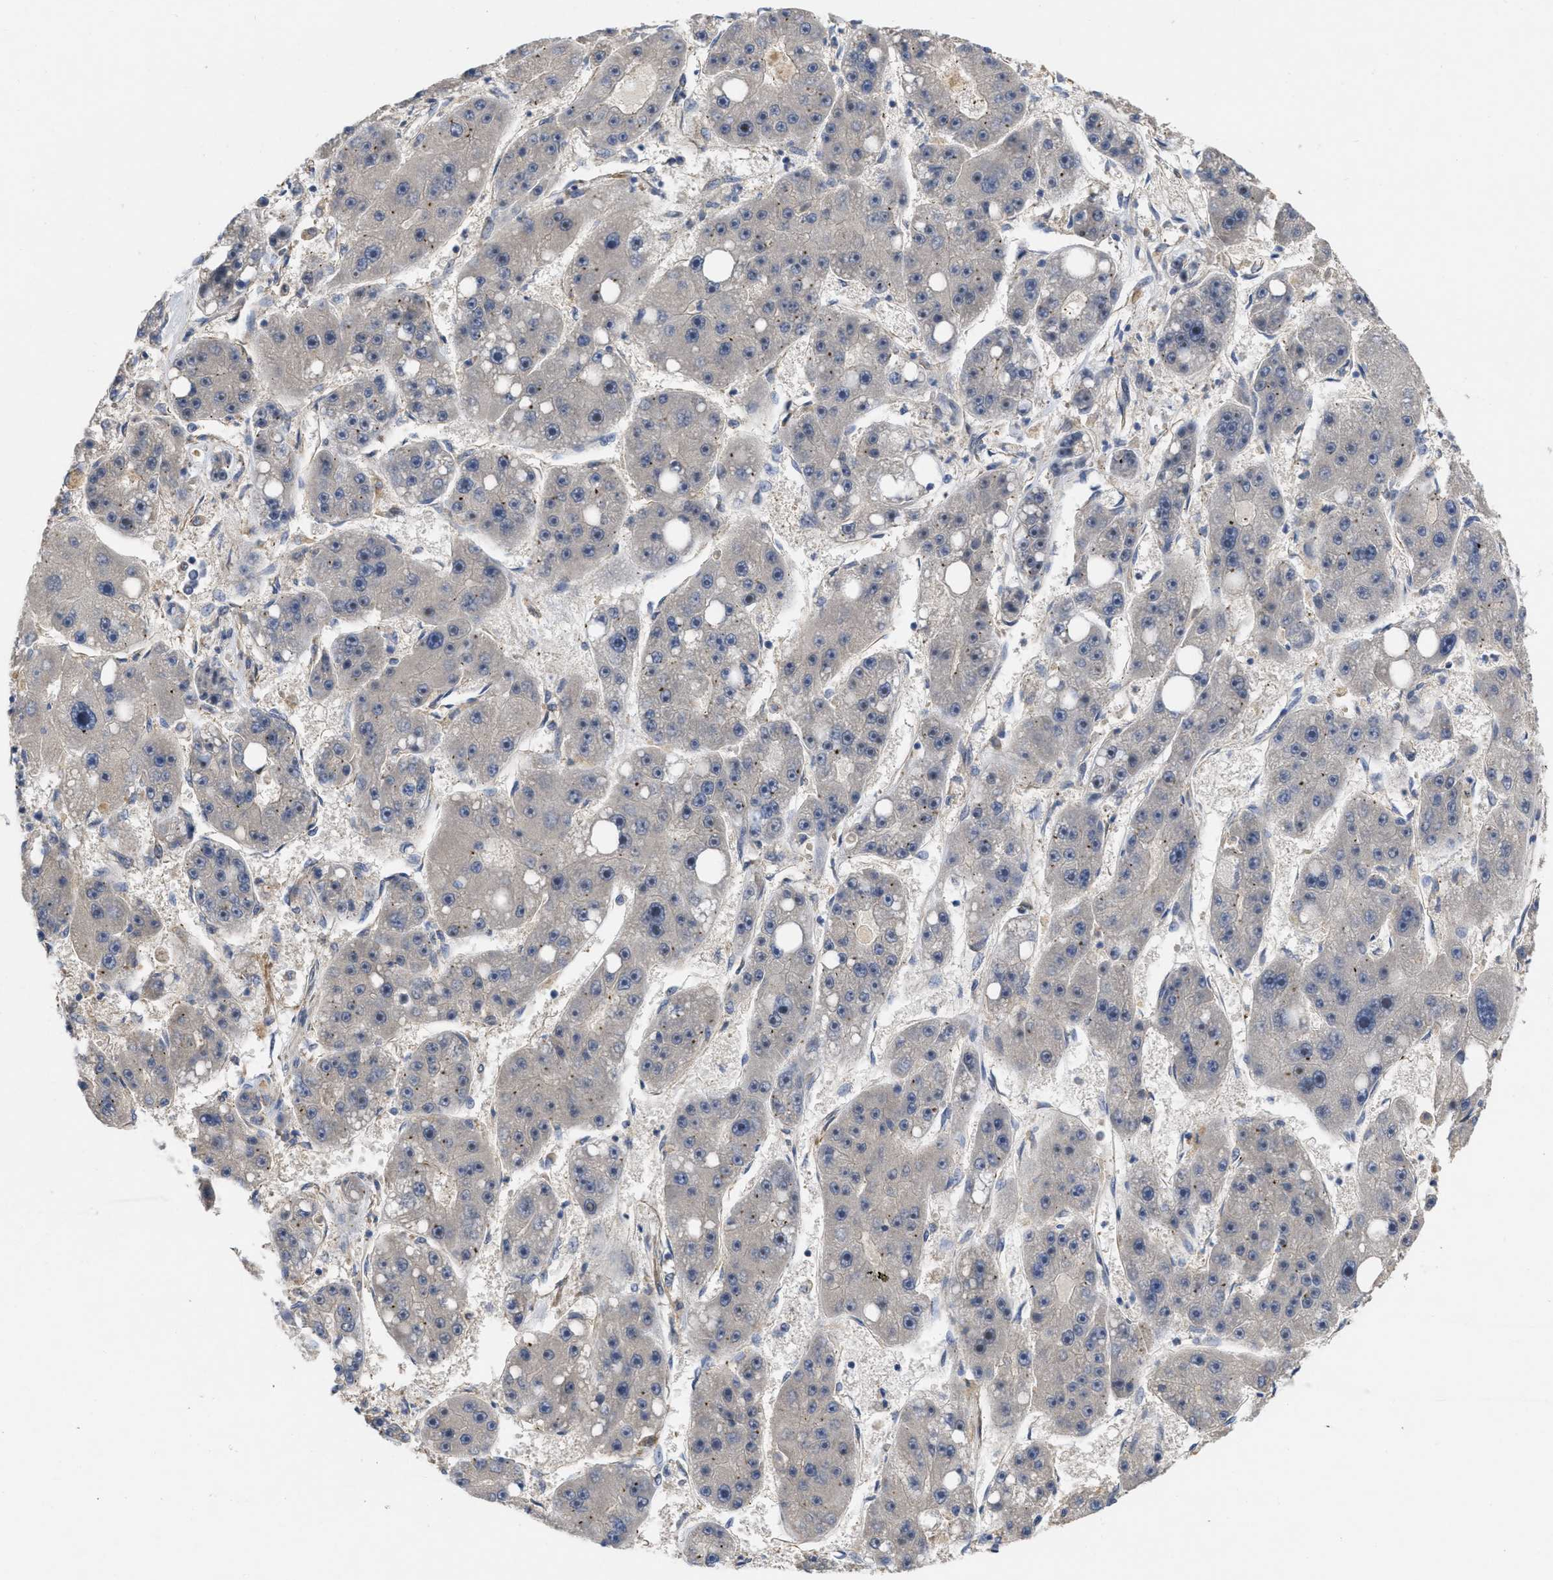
{"staining": {"intensity": "negative", "quantity": "none", "location": "none"}, "tissue": "liver cancer", "cell_type": "Tumor cells", "image_type": "cancer", "snomed": [{"axis": "morphology", "description": "Carcinoma, Hepatocellular, NOS"}, {"axis": "topography", "description": "Liver"}], "caption": "Immunohistochemical staining of human liver cancer exhibits no significant positivity in tumor cells. The staining is performed using DAB brown chromogen with nuclei counter-stained in using hematoxylin.", "gene": "ARHGEF26", "patient": {"sex": "female", "age": 61}}